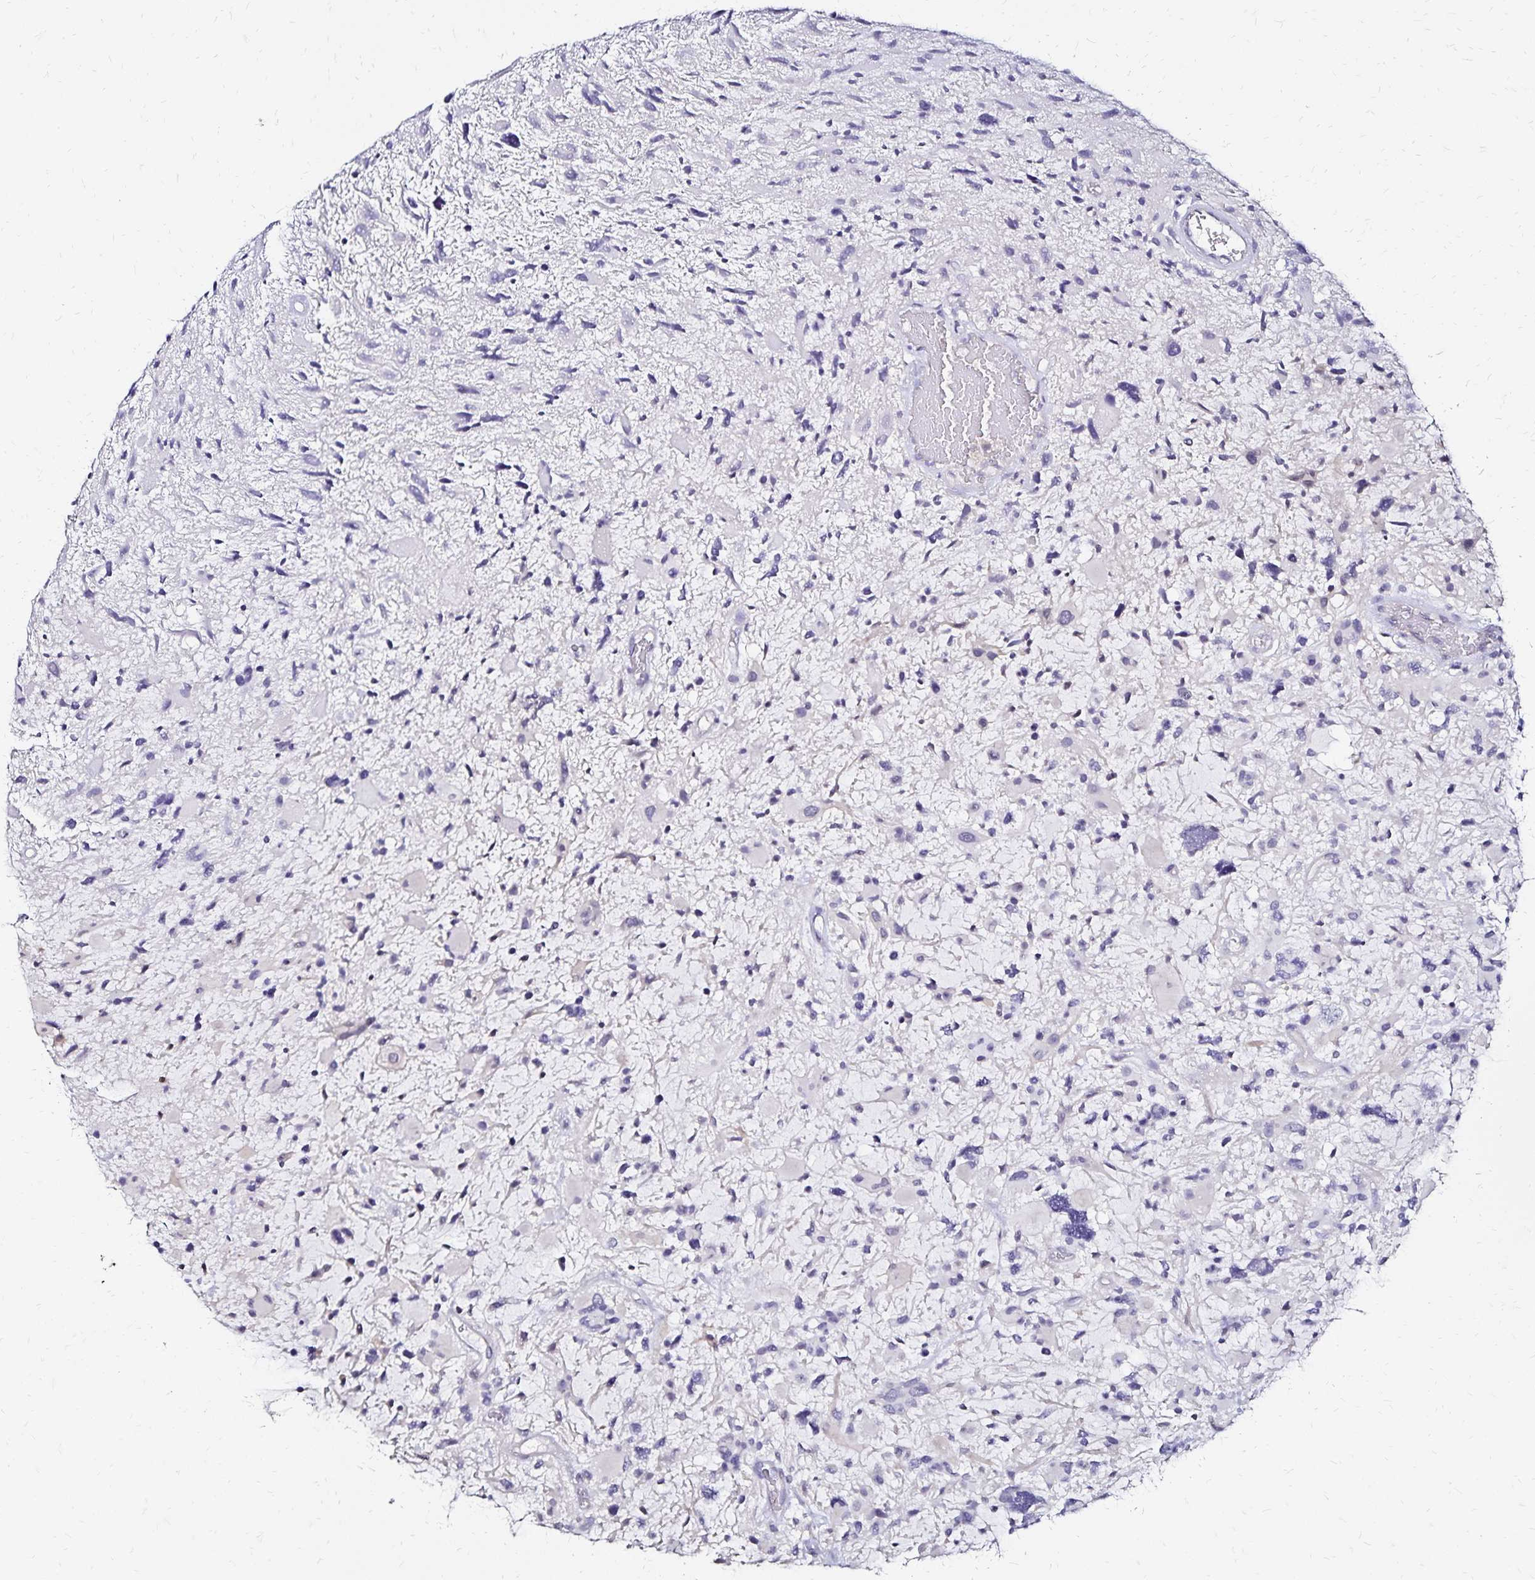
{"staining": {"intensity": "negative", "quantity": "none", "location": "none"}, "tissue": "glioma", "cell_type": "Tumor cells", "image_type": "cancer", "snomed": [{"axis": "morphology", "description": "Glioma, malignant, High grade"}, {"axis": "topography", "description": "Brain"}], "caption": "This is a histopathology image of immunohistochemistry staining of glioma, which shows no positivity in tumor cells.", "gene": "SLC5A1", "patient": {"sex": "female", "age": 11}}